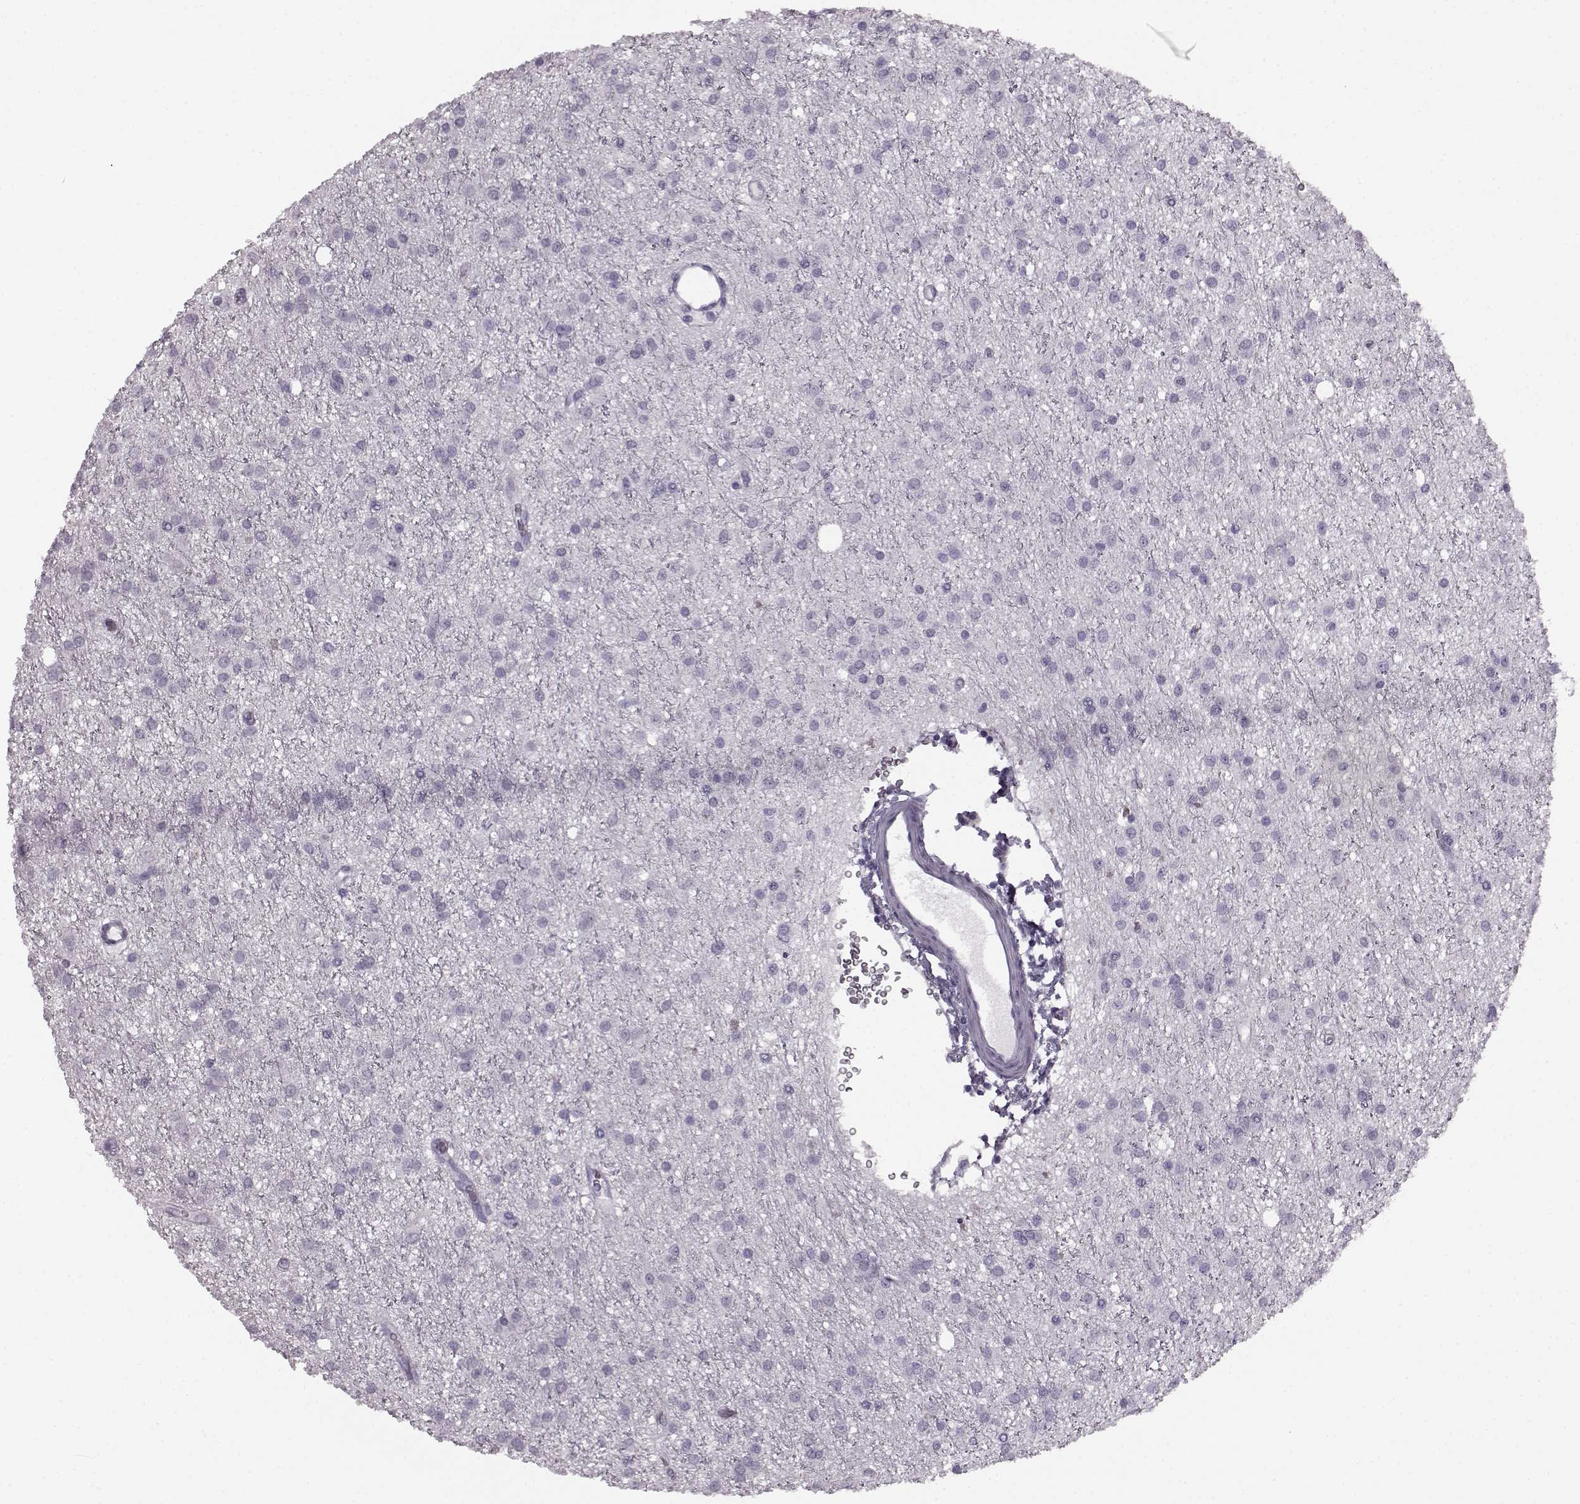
{"staining": {"intensity": "negative", "quantity": "none", "location": "none"}, "tissue": "glioma", "cell_type": "Tumor cells", "image_type": "cancer", "snomed": [{"axis": "morphology", "description": "Glioma, malignant, Low grade"}, {"axis": "topography", "description": "Brain"}], "caption": "High magnification brightfield microscopy of glioma stained with DAB (3,3'-diaminobenzidine) (brown) and counterstained with hematoxylin (blue): tumor cells show no significant staining.", "gene": "JSRP1", "patient": {"sex": "male", "age": 27}}